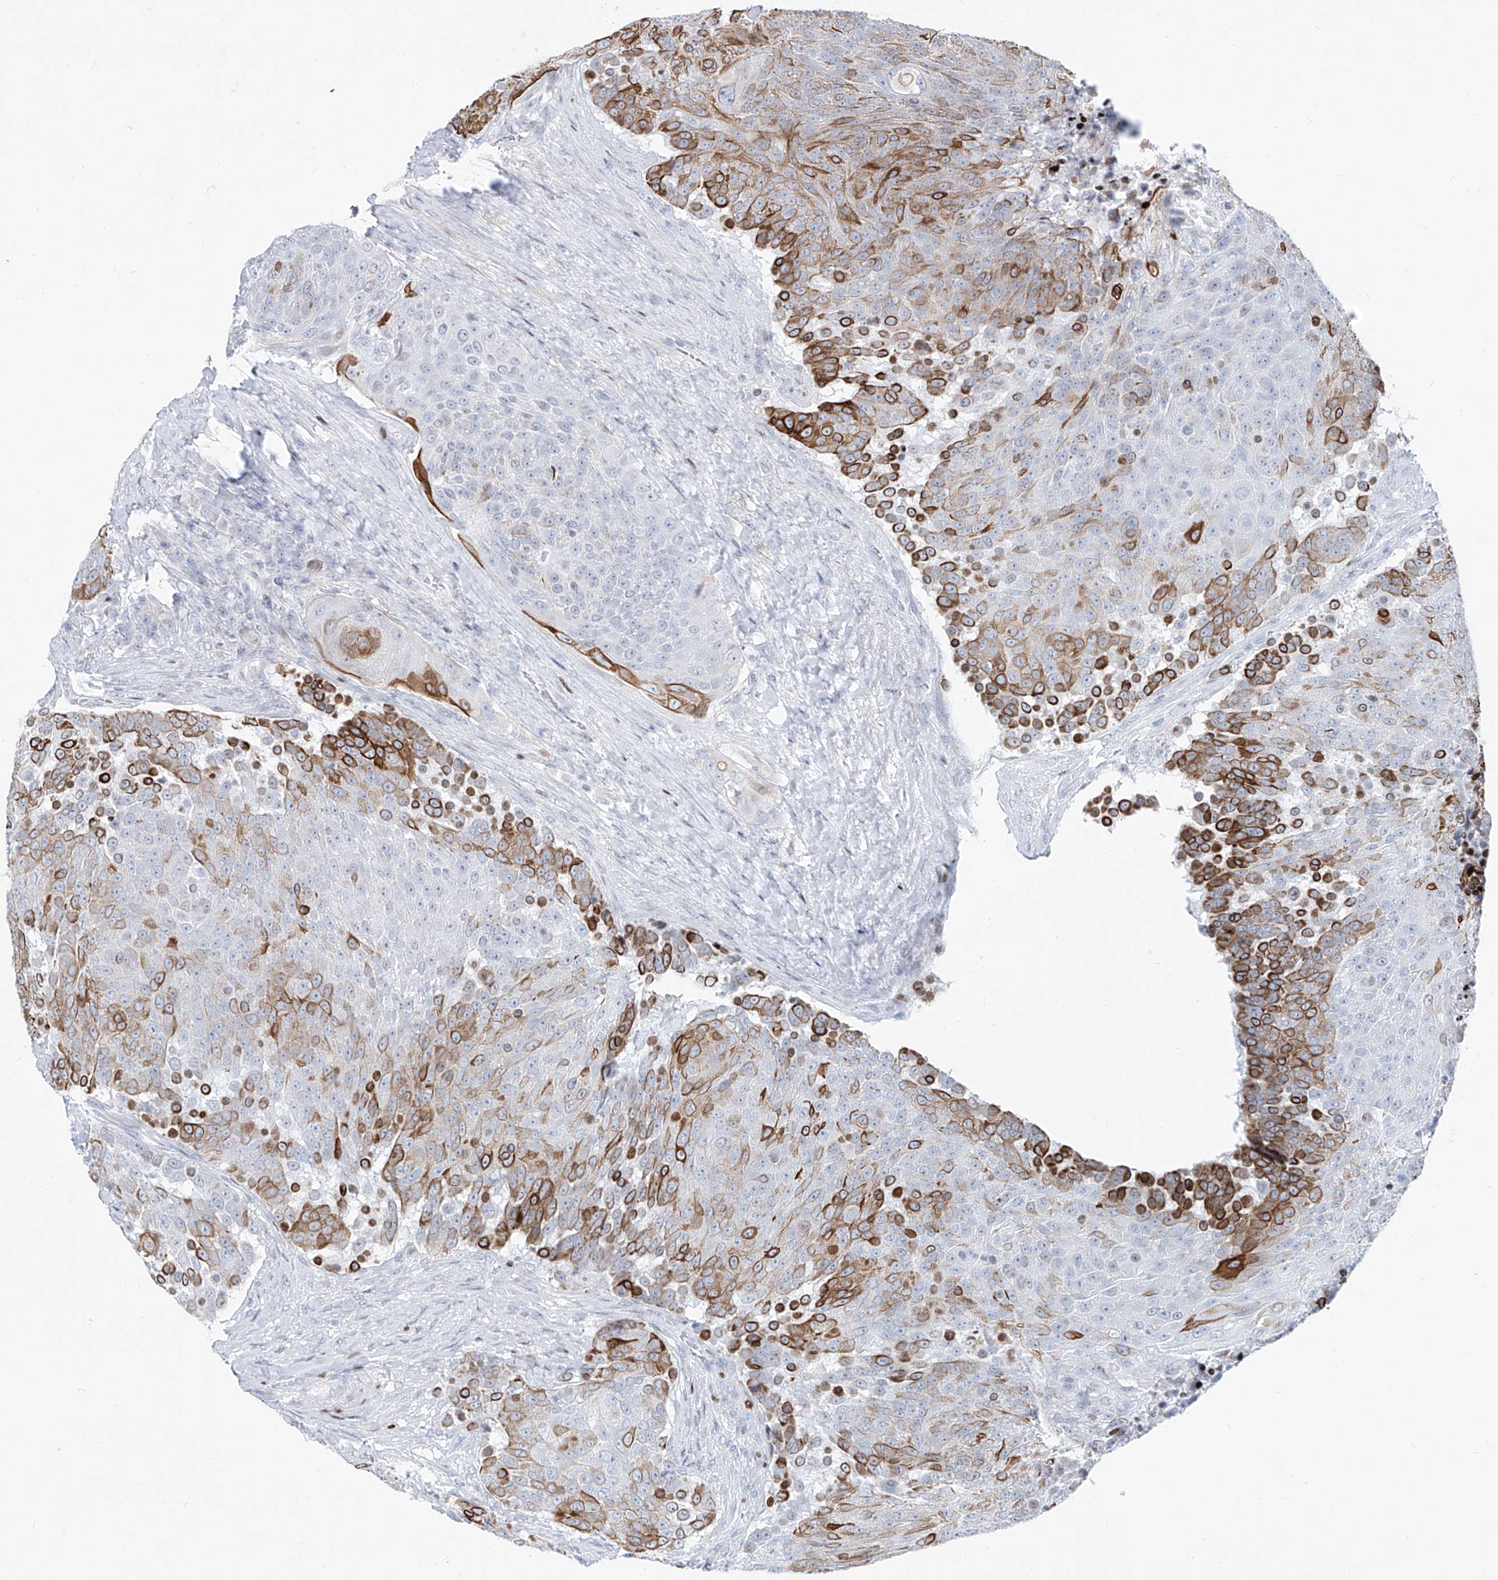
{"staining": {"intensity": "moderate", "quantity": "25%-75%", "location": "cytoplasmic/membranous"}, "tissue": "urothelial cancer", "cell_type": "Tumor cells", "image_type": "cancer", "snomed": [{"axis": "morphology", "description": "Urothelial carcinoma, High grade"}, {"axis": "topography", "description": "Urinary bladder"}], "caption": "DAB immunohistochemical staining of human high-grade urothelial carcinoma displays moderate cytoplasmic/membranous protein expression in approximately 25%-75% of tumor cells.", "gene": "FRS3", "patient": {"sex": "female", "age": 63}}